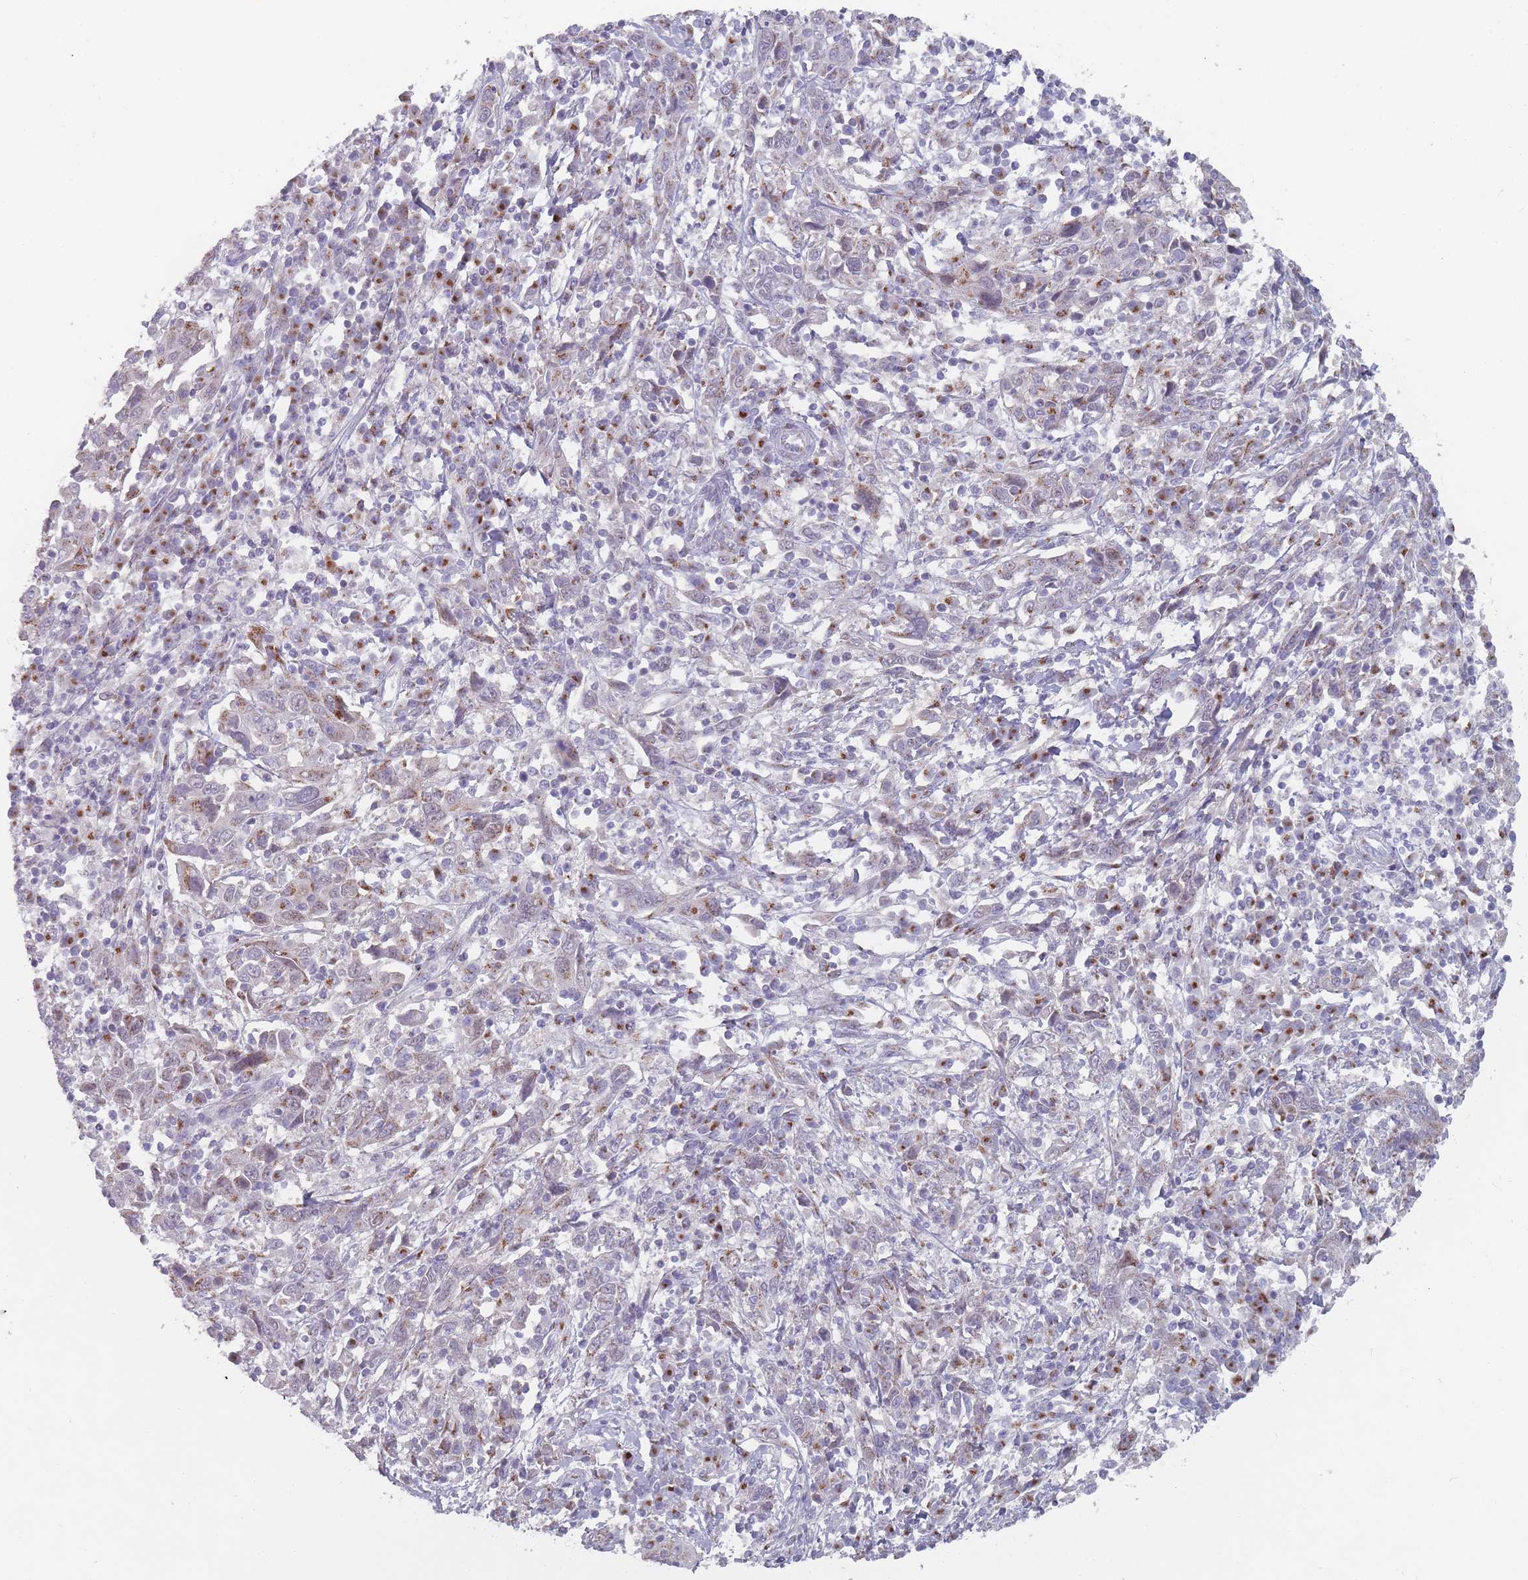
{"staining": {"intensity": "weak", "quantity": "25%-75%", "location": "cytoplasmic/membranous"}, "tissue": "cervical cancer", "cell_type": "Tumor cells", "image_type": "cancer", "snomed": [{"axis": "morphology", "description": "Squamous cell carcinoma, NOS"}, {"axis": "topography", "description": "Cervix"}], "caption": "Immunohistochemical staining of human cervical cancer (squamous cell carcinoma) shows weak cytoplasmic/membranous protein staining in approximately 25%-75% of tumor cells. (DAB (3,3'-diaminobenzidine) IHC, brown staining for protein, blue staining for nuclei).", "gene": "MAN1B1", "patient": {"sex": "female", "age": 46}}